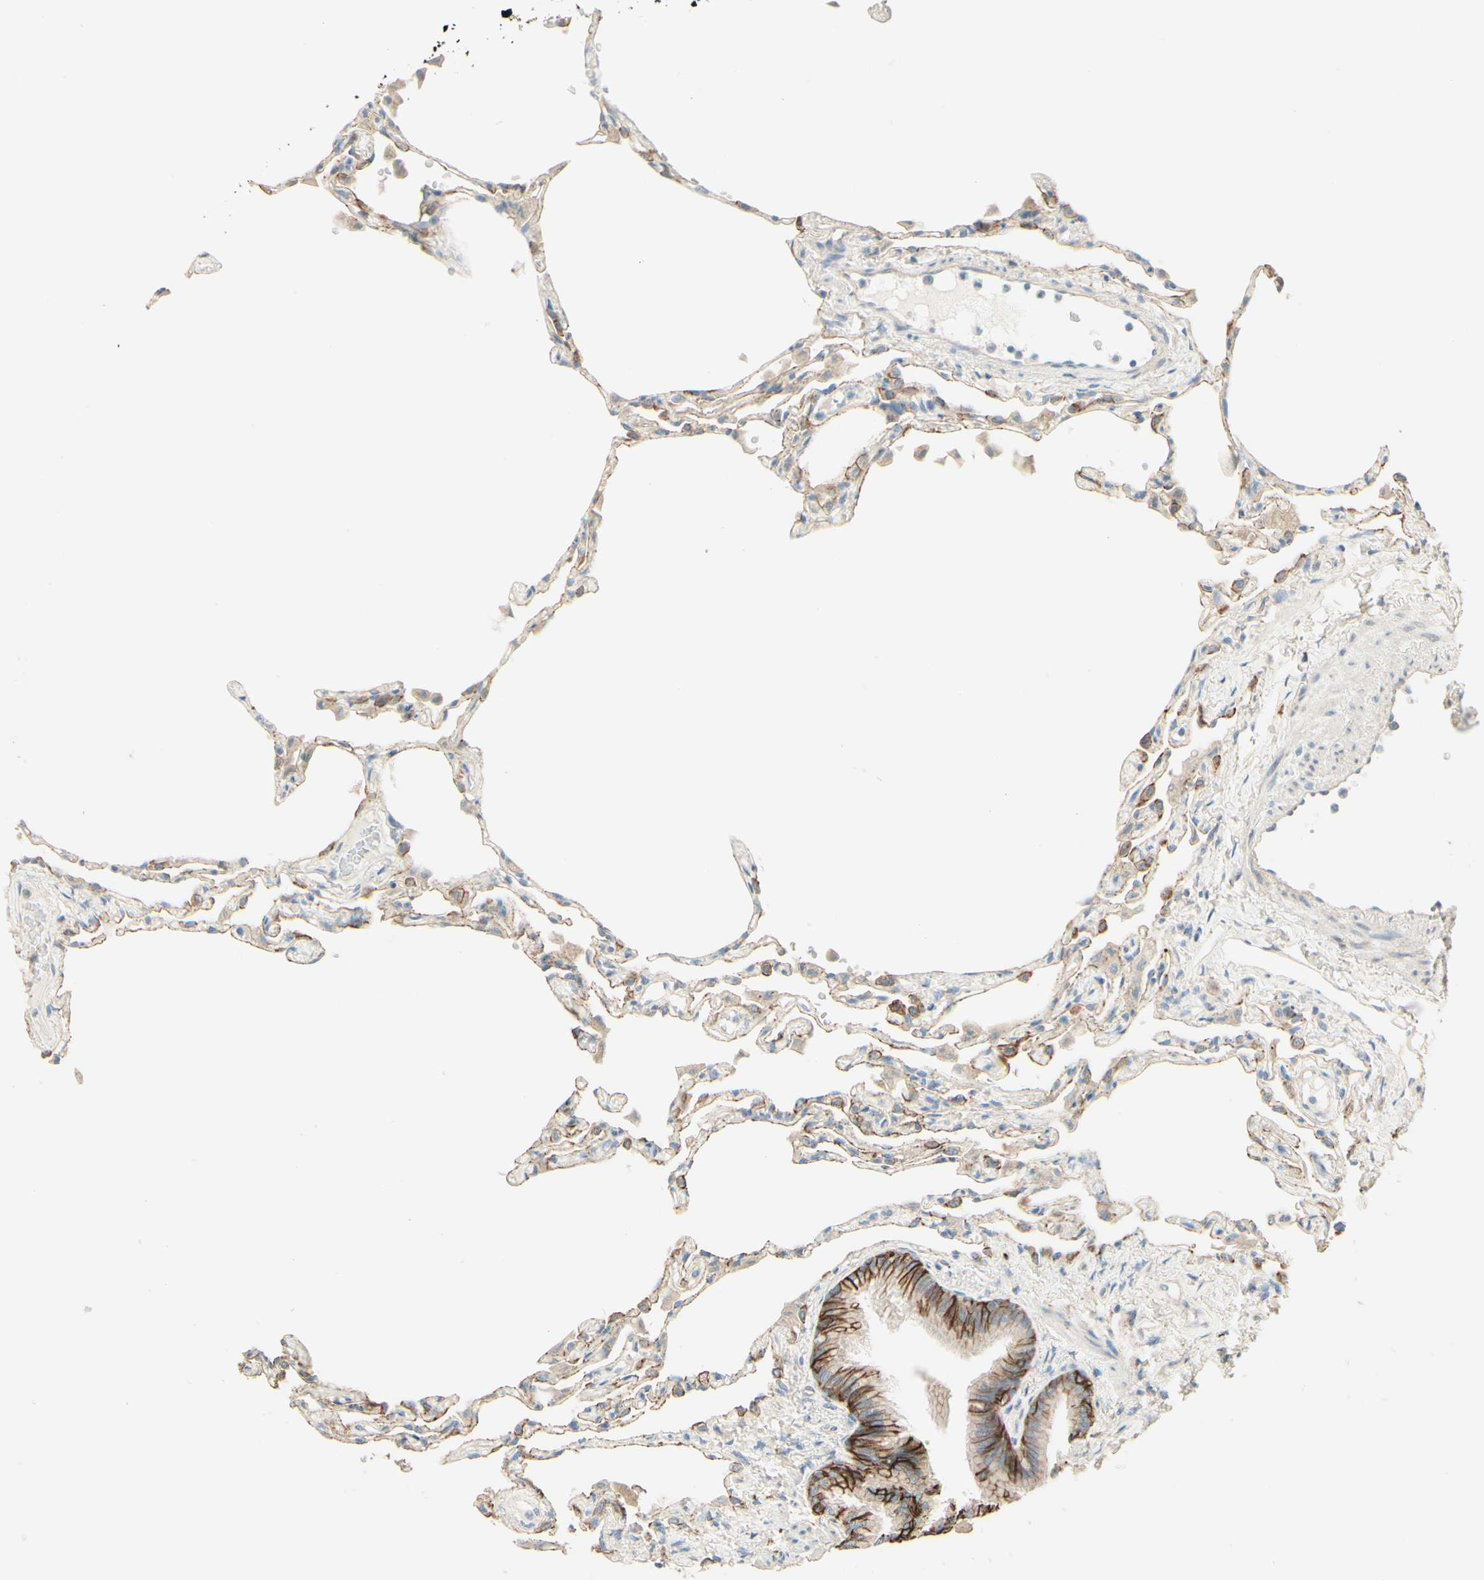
{"staining": {"intensity": "moderate", "quantity": "25%-75%", "location": "cytoplasmic/membranous"}, "tissue": "lung", "cell_type": "Alveolar cells", "image_type": "normal", "snomed": [{"axis": "morphology", "description": "Normal tissue, NOS"}, {"axis": "topography", "description": "Lung"}], "caption": "Protein staining of unremarkable lung reveals moderate cytoplasmic/membranous expression in about 25%-75% of alveolar cells.", "gene": "RNF149", "patient": {"sex": "female", "age": 49}}